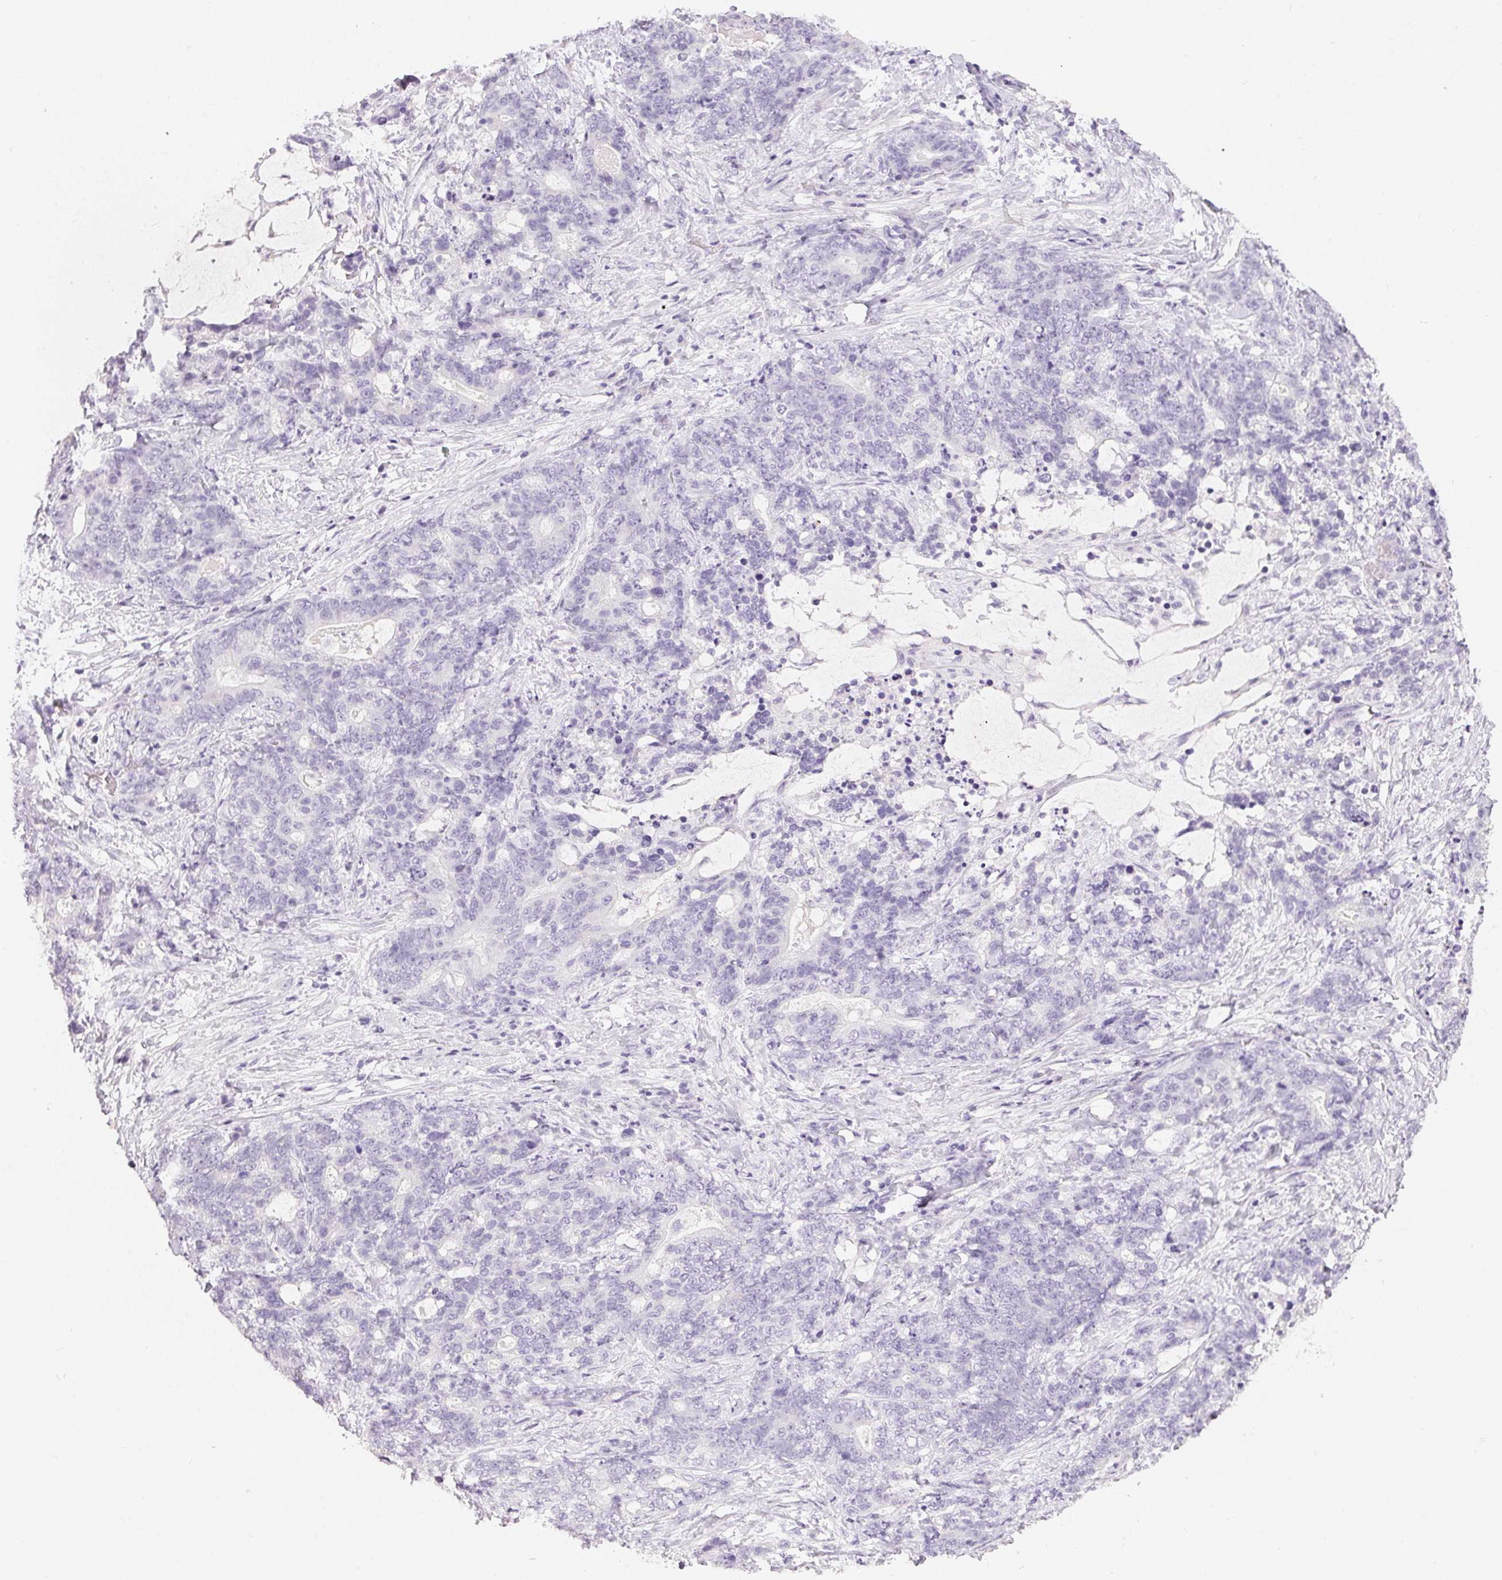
{"staining": {"intensity": "negative", "quantity": "none", "location": "none"}, "tissue": "stomach cancer", "cell_type": "Tumor cells", "image_type": "cancer", "snomed": [{"axis": "morphology", "description": "Normal tissue, NOS"}, {"axis": "morphology", "description": "Adenocarcinoma, NOS"}, {"axis": "topography", "description": "Stomach"}], "caption": "The photomicrograph displays no significant positivity in tumor cells of stomach cancer.", "gene": "MIOX", "patient": {"sex": "female", "age": 64}}